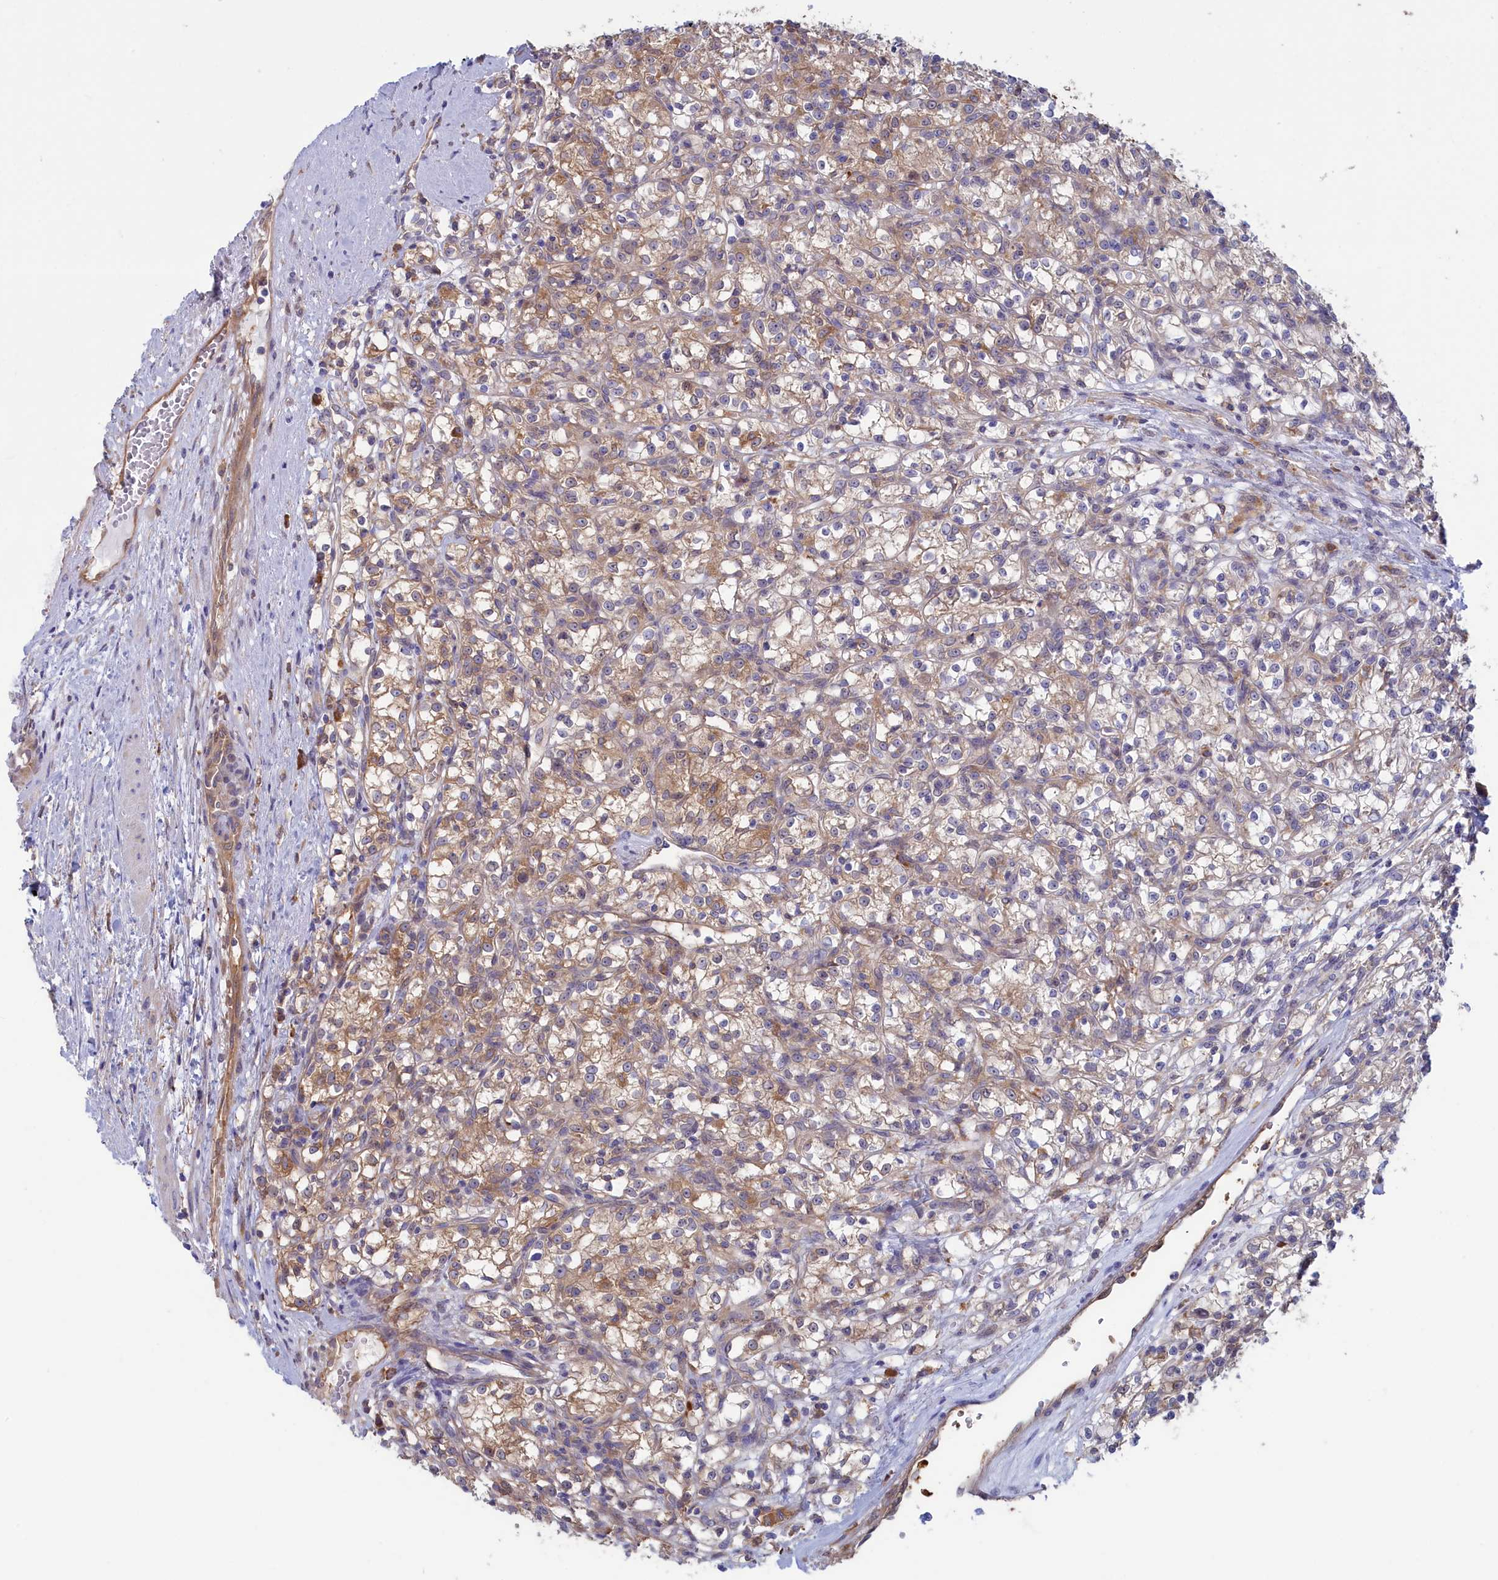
{"staining": {"intensity": "weak", "quantity": ">75%", "location": "cytoplasmic/membranous"}, "tissue": "renal cancer", "cell_type": "Tumor cells", "image_type": "cancer", "snomed": [{"axis": "morphology", "description": "Adenocarcinoma, NOS"}, {"axis": "topography", "description": "Kidney"}], "caption": "Immunohistochemistry micrograph of neoplastic tissue: renal cancer stained using immunohistochemistry shows low levels of weak protein expression localized specifically in the cytoplasmic/membranous of tumor cells, appearing as a cytoplasmic/membranous brown color.", "gene": "SYNDIG1L", "patient": {"sex": "female", "age": 59}}